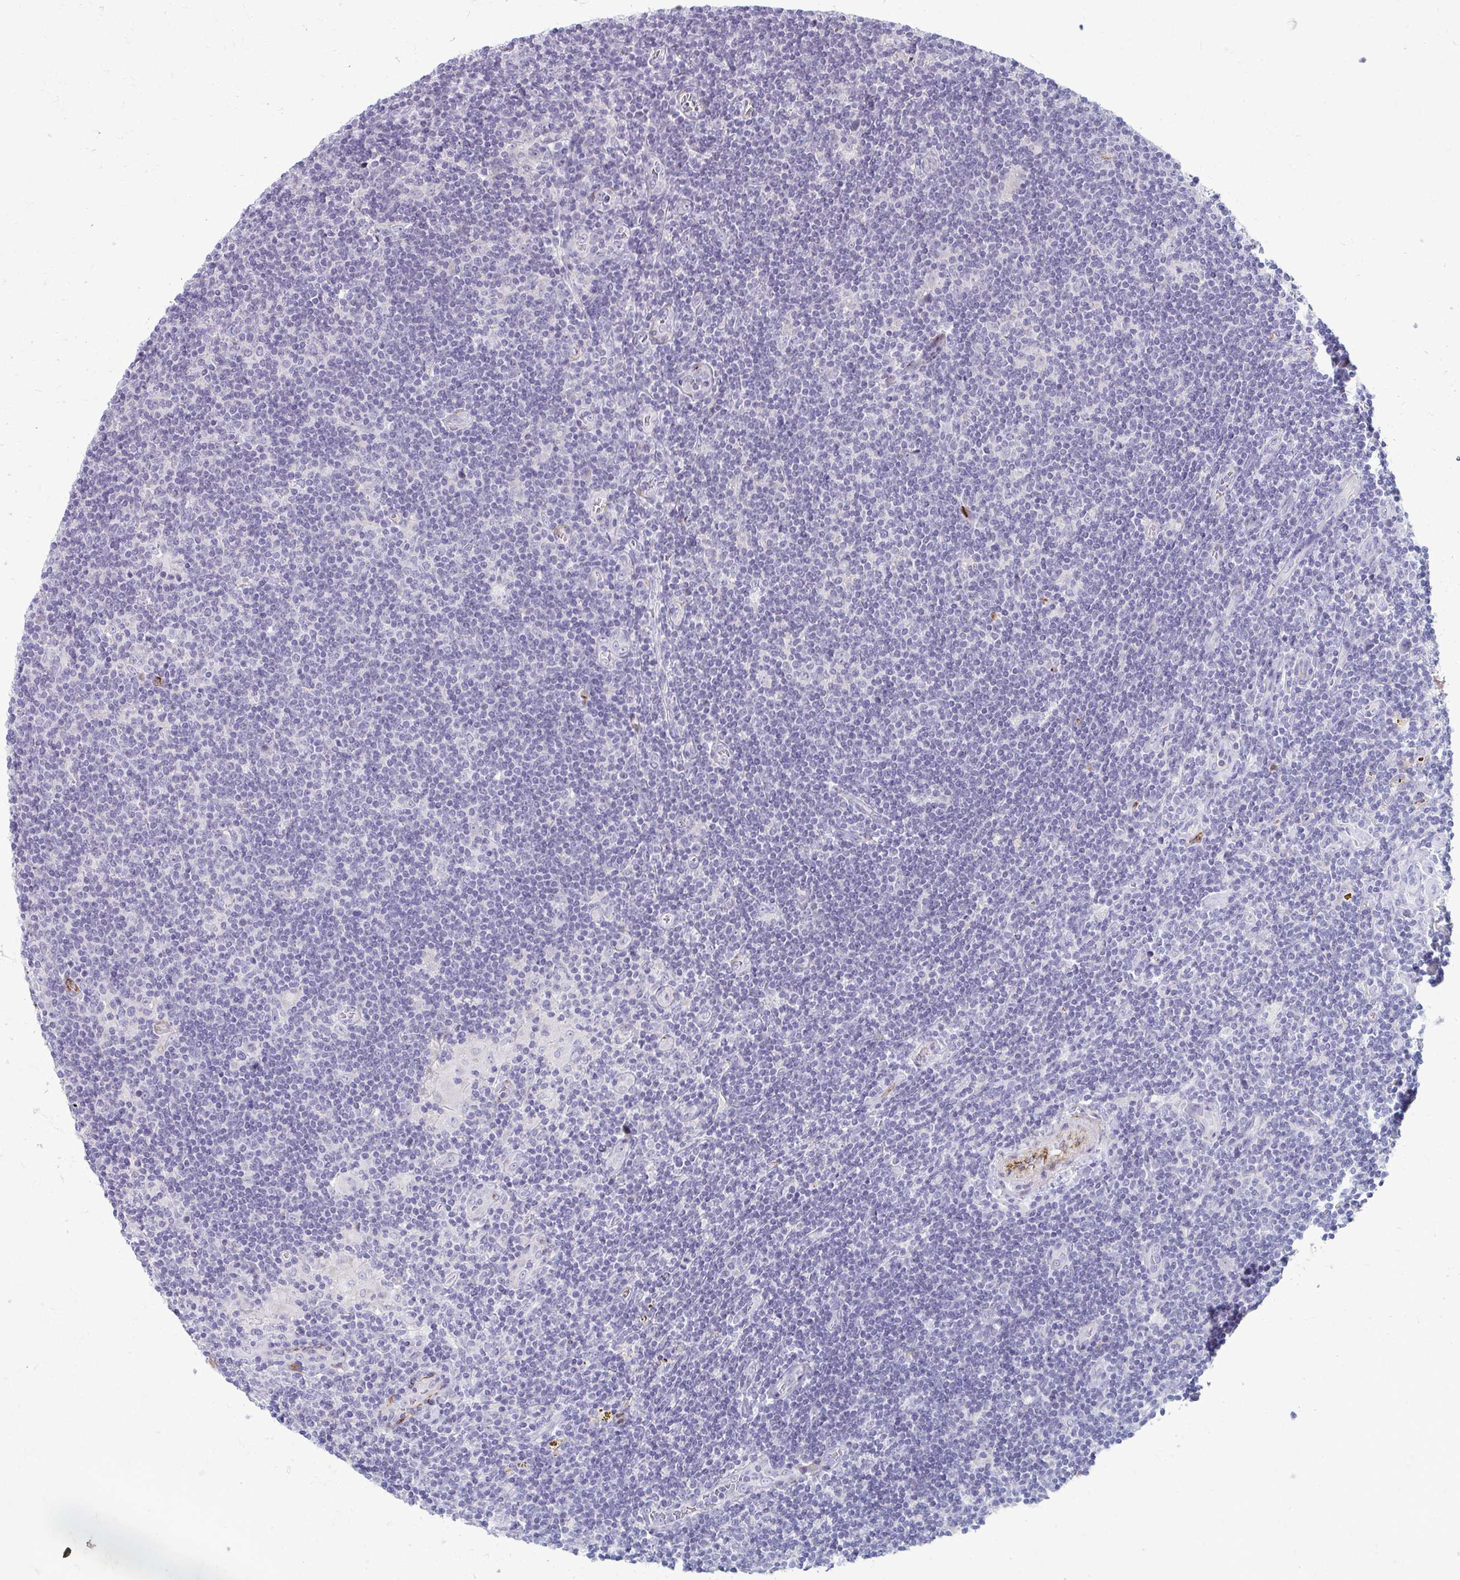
{"staining": {"intensity": "negative", "quantity": "none", "location": "none"}, "tissue": "lymphoma", "cell_type": "Tumor cells", "image_type": "cancer", "snomed": [{"axis": "morphology", "description": "Hodgkin's disease, NOS"}, {"axis": "topography", "description": "Lymph node"}], "caption": "A histopathology image of Hodgkin's disease stained for a protein exhibits no brown staining in tumor cells. (IHC, brightfield microscopy, high magnification).", "gene": "ADIPOQ", "patient": {"sex": "male", "age": 40}}